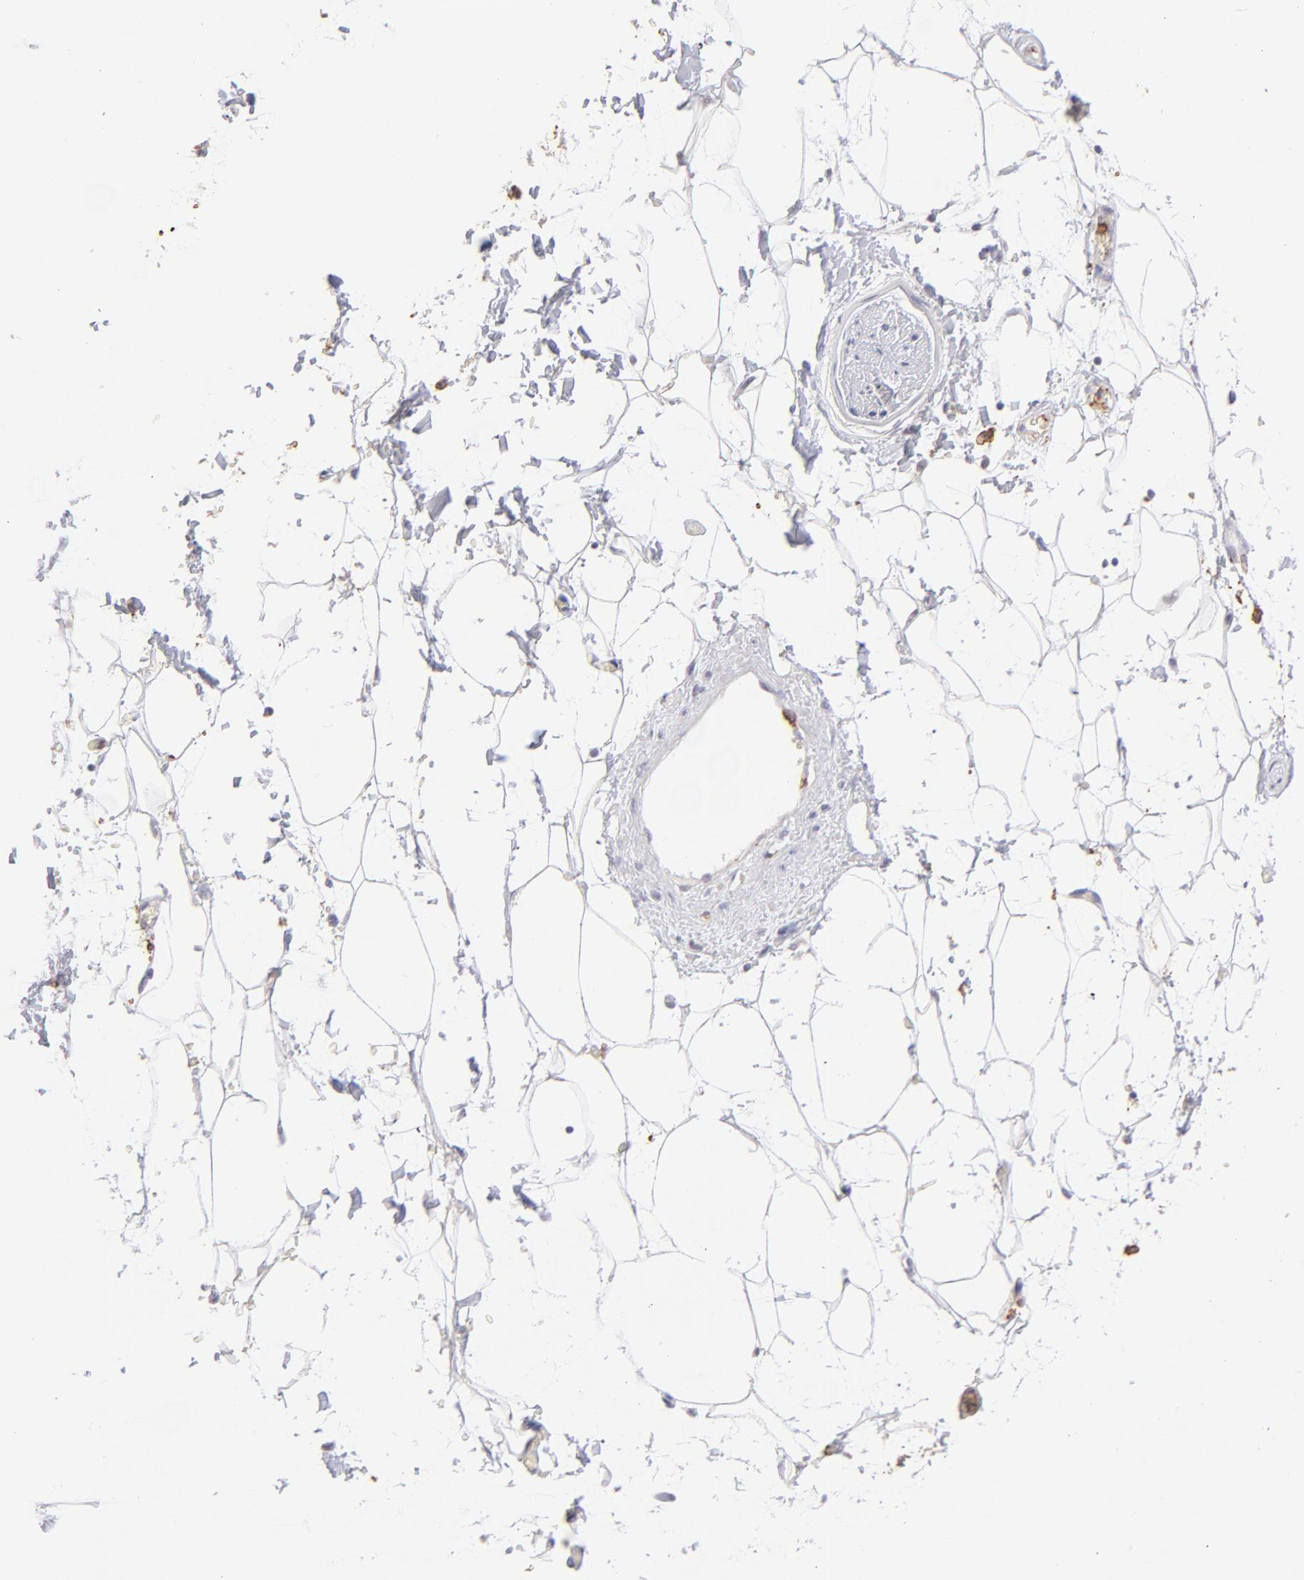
{"staining": {"intensity": "negative", "quantity": "none", "location": "none"}, "tissue": "adipose tissue", "cell_type": "Adipocytes", "image_type": "normal", "snomed": [{"axis": "morphology", "description": "Normal tissue, NOS"}, {"axis": "topography", "description": "Soft tissue"}], "caption": "The photomicrograph exhibits no staining of adipocytes in benign adipose tissue.", "gene": "LTB4R", "patient": {"sex": "male", "age": 72}}